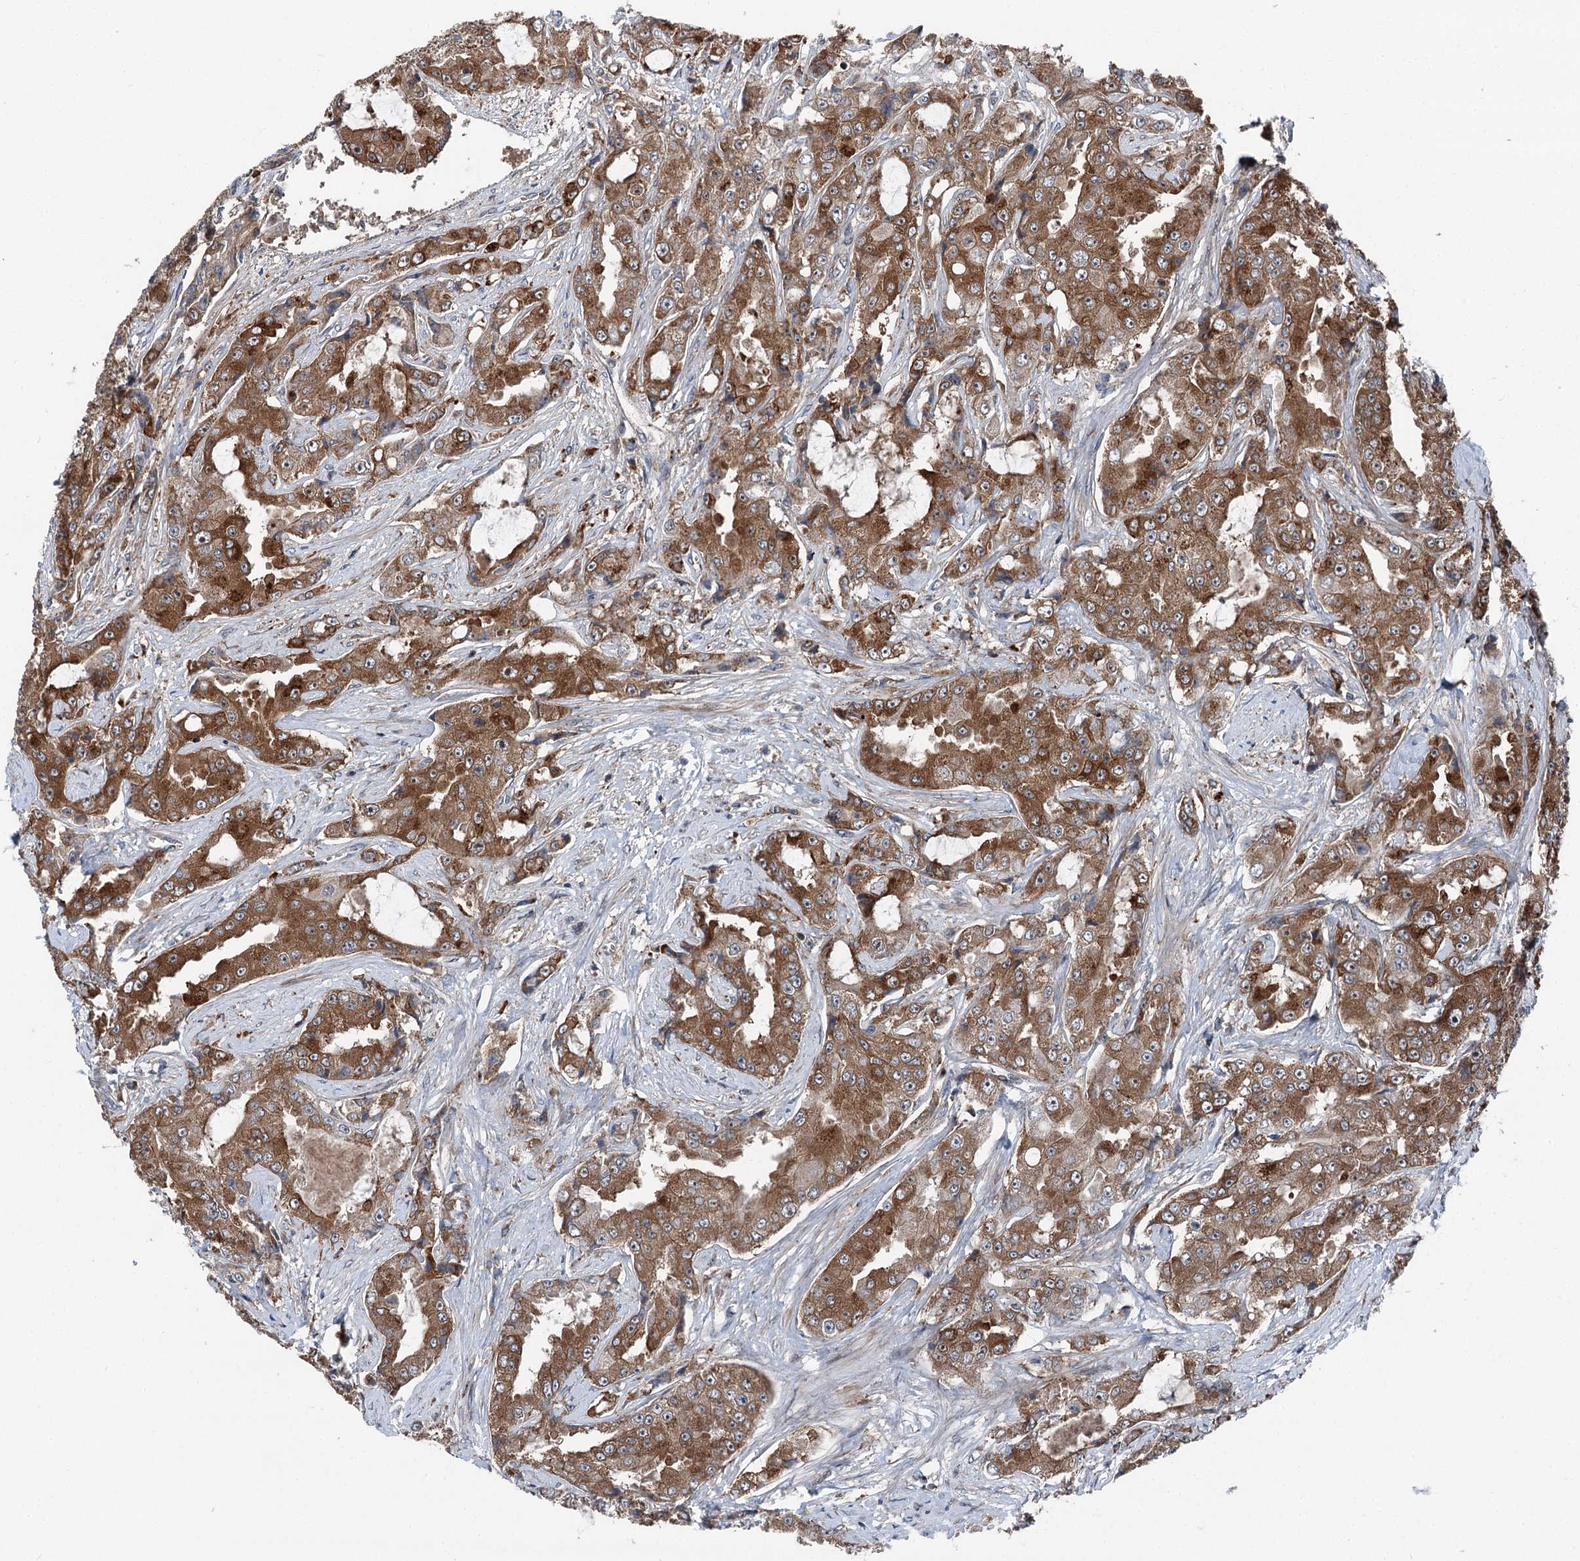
{"staining": {"intensity": "moderate", "quantity": ">75%", "location": "cytoplasmic/membranous"}, "tissue": "prostate cancer", "cell_type": "Tumor cells", "image_type": "cancer", "snomed": [{"axis": "morphology", "description": "Adenocarcinoma, High grade"}, {"axis": "topography", "description": "Prostate"}], "caption": "Immunohistochemical staining of human prostate cancer shows moderate cytoplasmic/membranous protein expression in approximately >75% of tumor cells.", "gene": "POLR1D", "patient": {"sex": "male", "age": 73}}